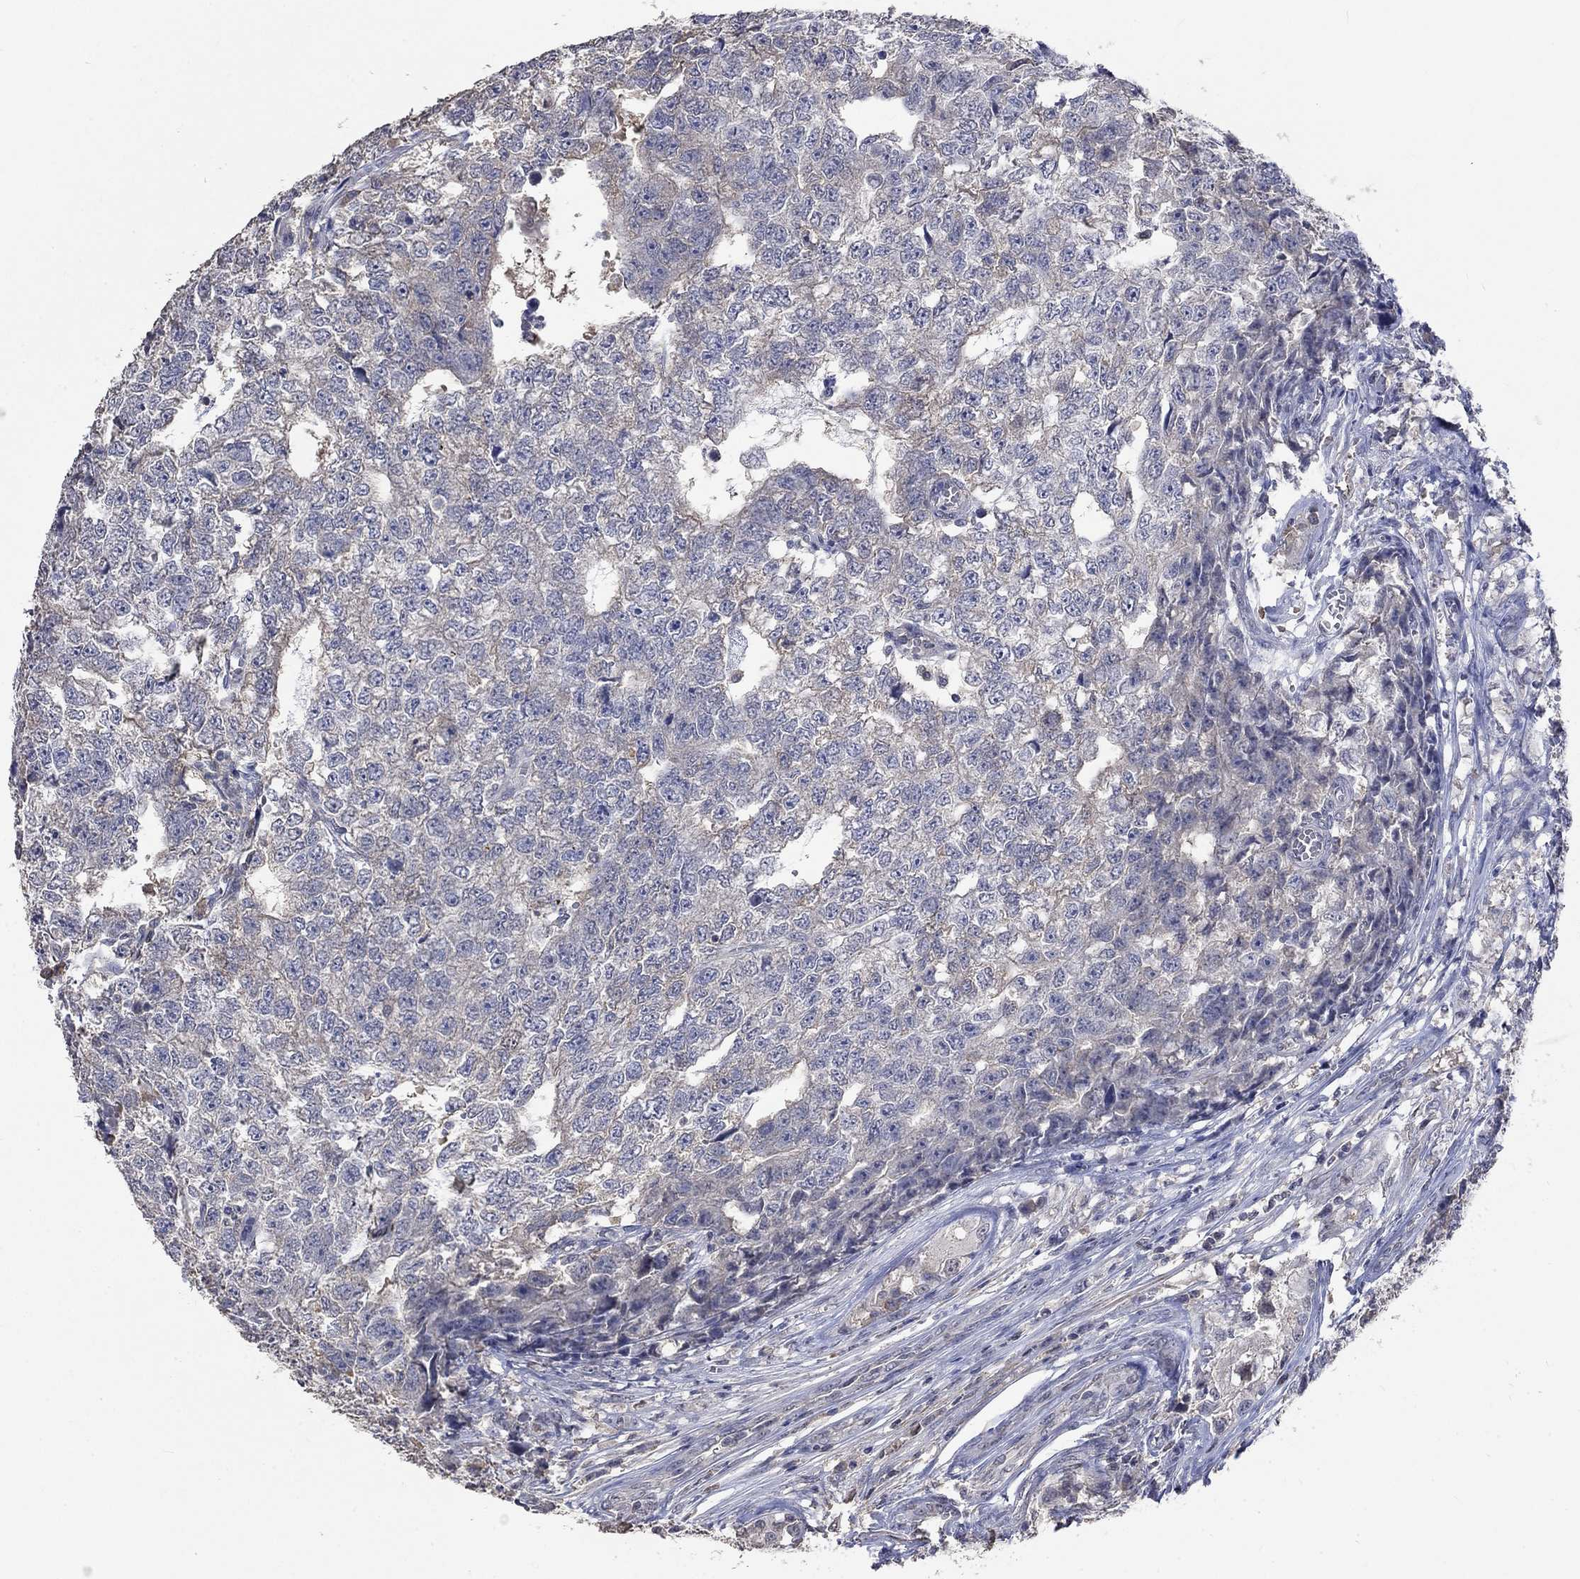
{"staining": {"intensity": "negative", "quantity": "none", "location": "none"}, "tissue": "testis cancer", "cell_type": "Tumor cells", "image_type": "cancer", "snomed": [{"axis": "morphology", "description": "Seminoma, NOS"}, {"axis": "morphology", "description": "Carcinoma, Embryonal, NOS"}, {"axis": "topography", "description": "Testis"}], "caption": "Immunohistochemistry (IHC) histopathology image of neoplastic tissue: seminoma (testis) stained with DAB demonstrates no significant protein staining in tumor cells. (Brightfield microscopy of DAB immunohistochemistry (IHC) at high magnification).", "gene": "ZBTB18", "patient": {"sex": "male", "age": 22}}